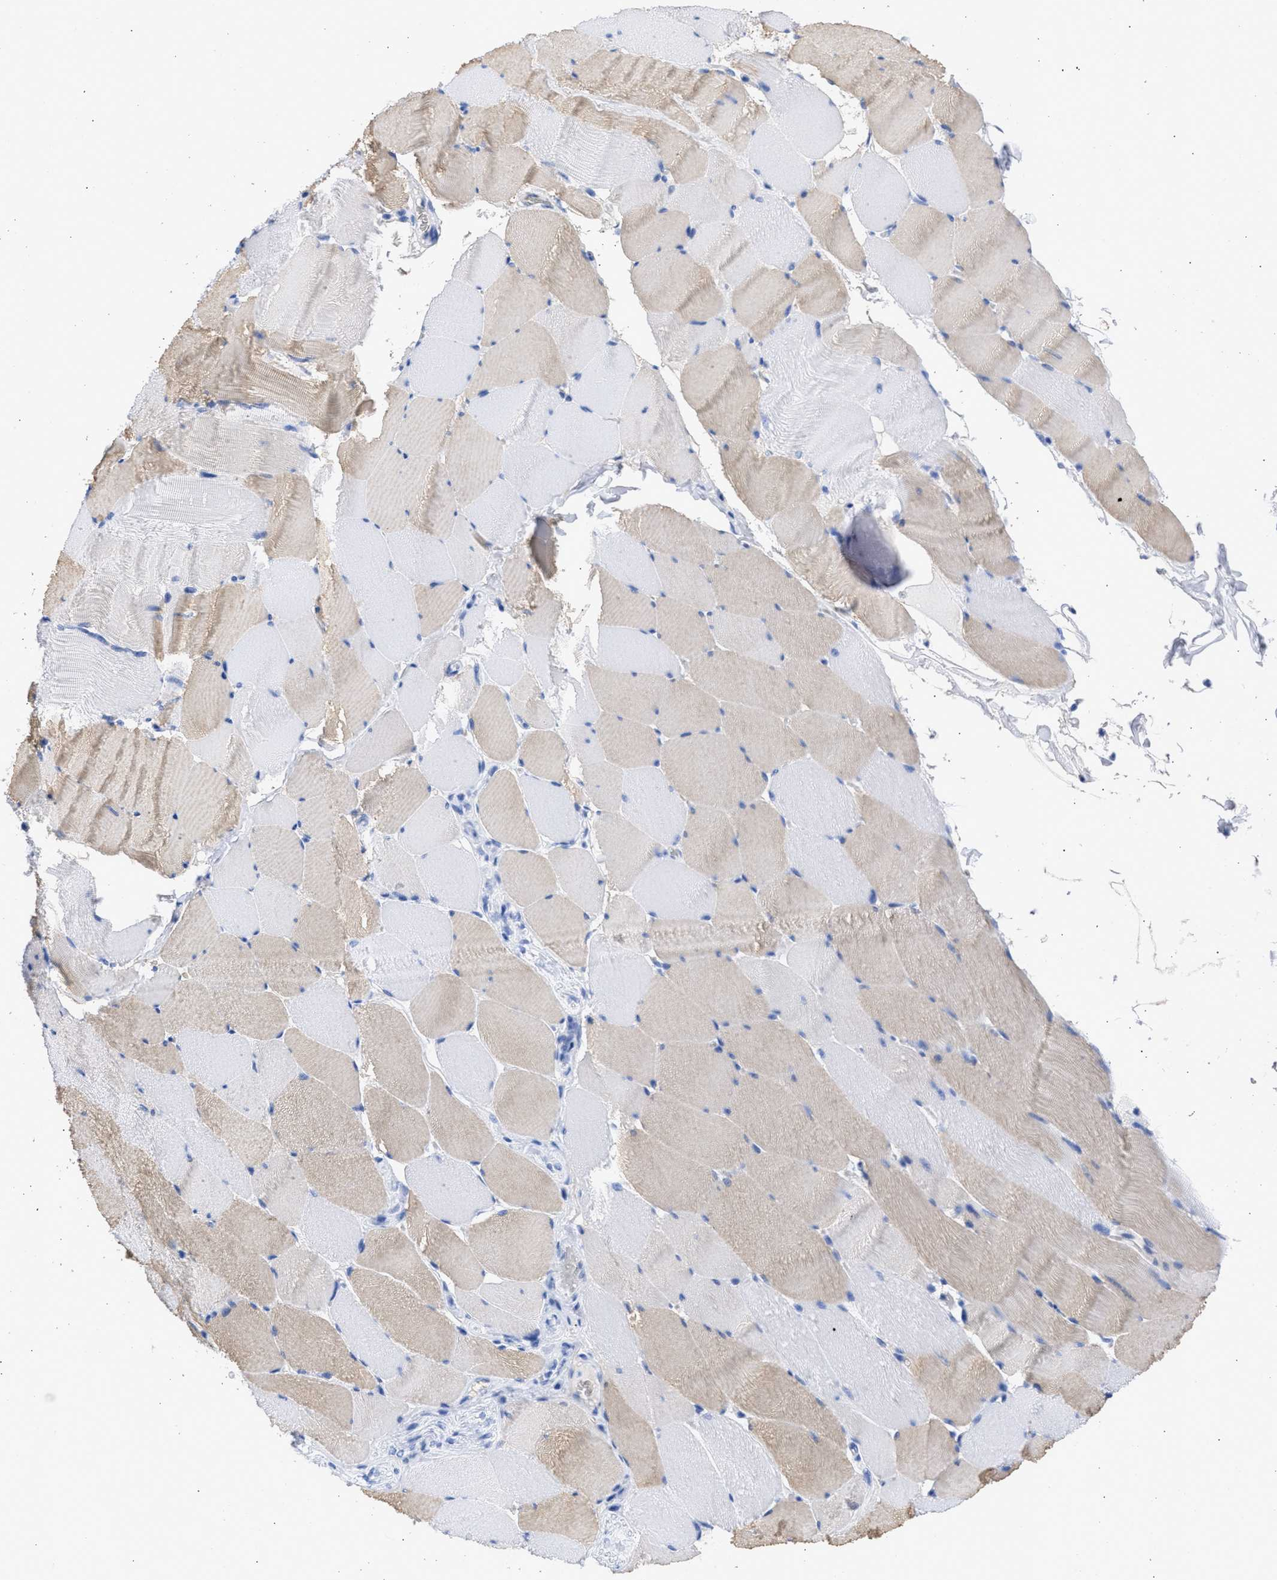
{"staining": {"intensity": "weak", "quantity": "<25%", "location": "cytoplasmic/membranous"}, "tissue": "skeletal muscle", "cell_type": "Myocytes", "image_type": "normal", "snomed": [{"axis": "morphology", "description": "Normal tissue, NOS"}, {"axis": "topography", "description": "Skeletal muscle"}], "caption": "This is a image of immunohistochemistry (IHC) staining of unremarkable skeletal muscle, which shows no staining in myocytes. Brightfield microscopy of immunohistochemistry (IHC) stained with DAB (3,3'-diaminobenzidine) (brown) and hematoxylin (blue), captured at high magnification.", "gene": "RSPH1", "patient": {"sex": "male", "age": 62}}